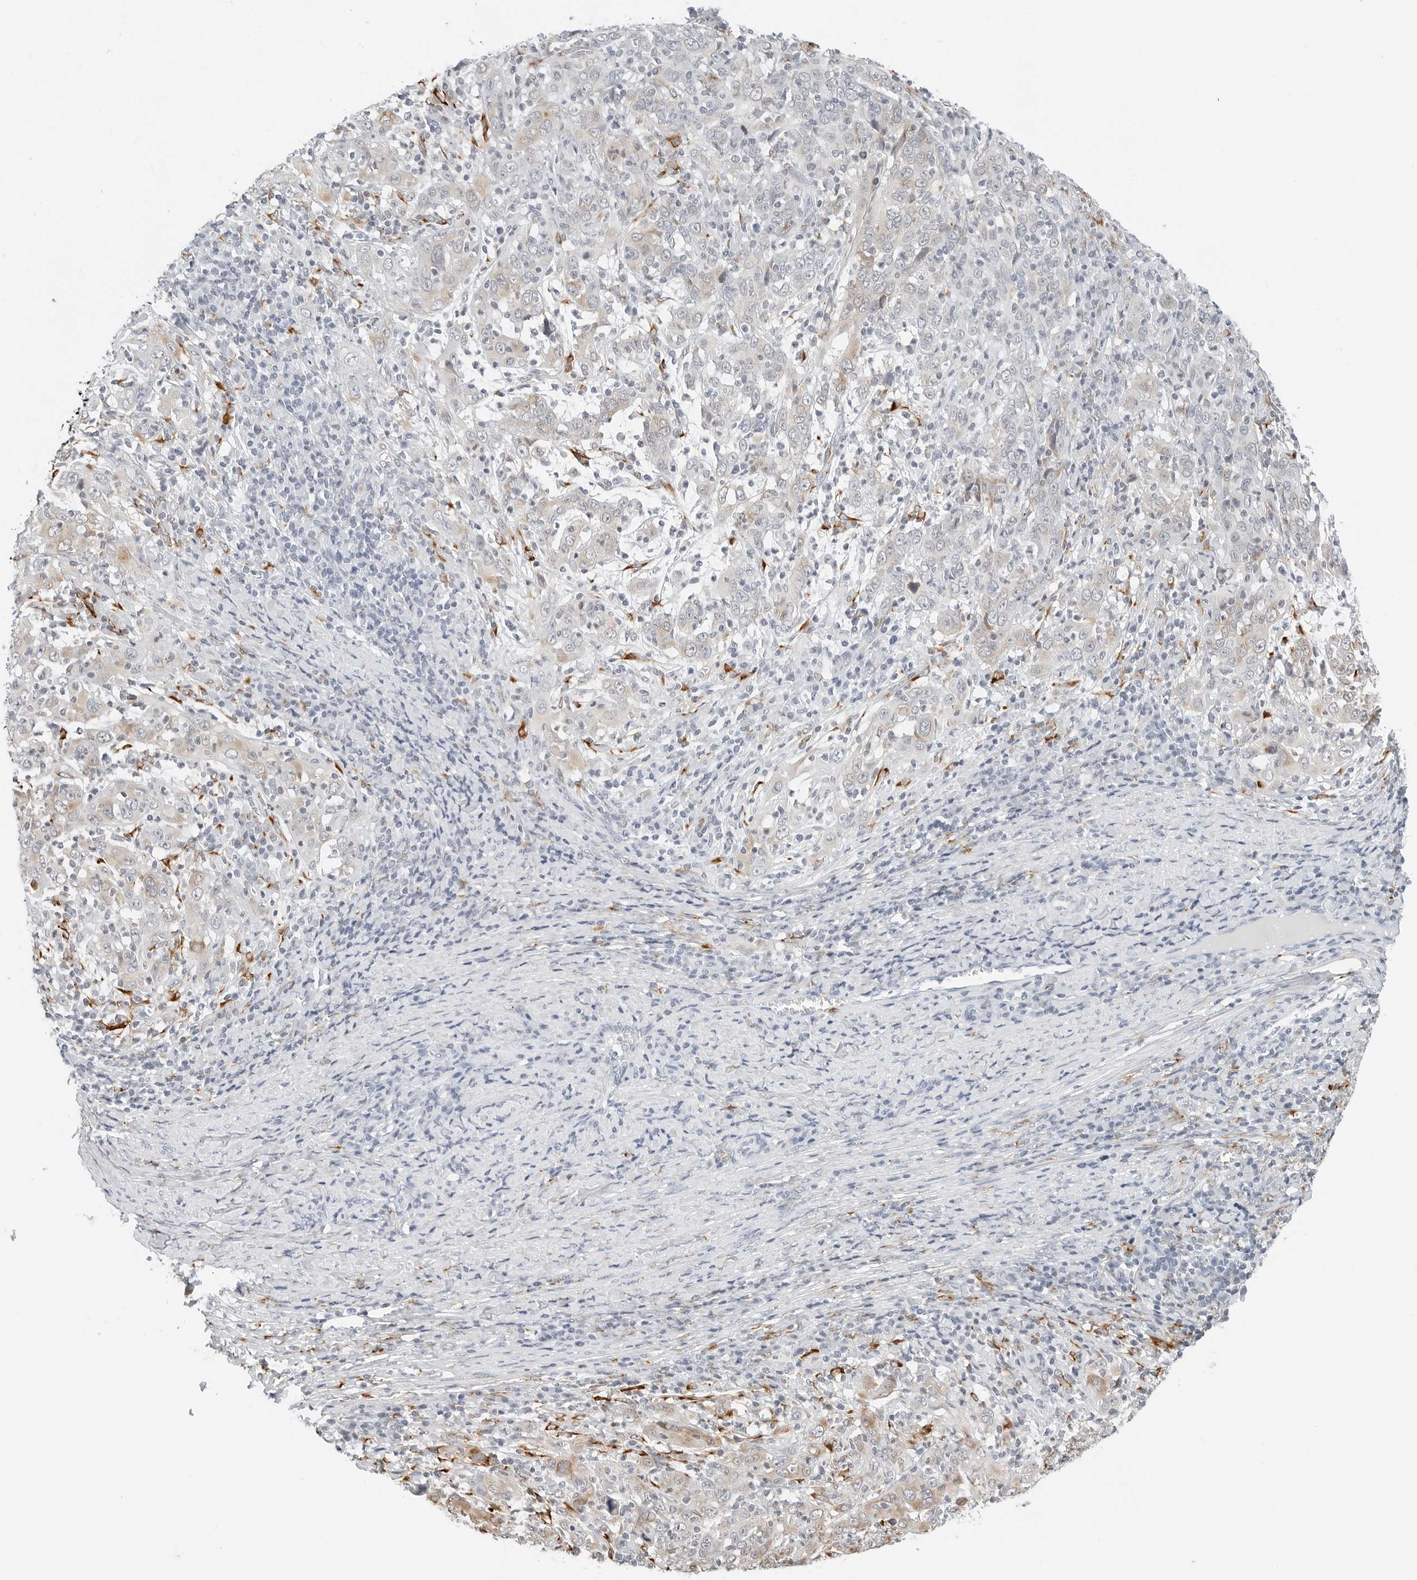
{"staining": {"intensity": "weak", "quantity": "25%-75%", "location": "cytoplasmic/membranous"}, "tissue": "cervical cancer", "cell_type": "Tumor cells", "image_type": "cancer", "snomed": [{"axis": "morphology", "description": "Squamous cell carcinoma, NOS"}, {"axis": "topography", "description": "Cervix"}], "caption": "A micrograph of human cervical cancer stained for a protein demonstrates weak cytoplasmic/membranous brown staining in tumor cells. (DAB (3,3'-diaminobenzidine) IHC with brightfield microscopy, high magnification).", "gene": "P4HA2", "patient": {"sex": "female", "age": 46}}